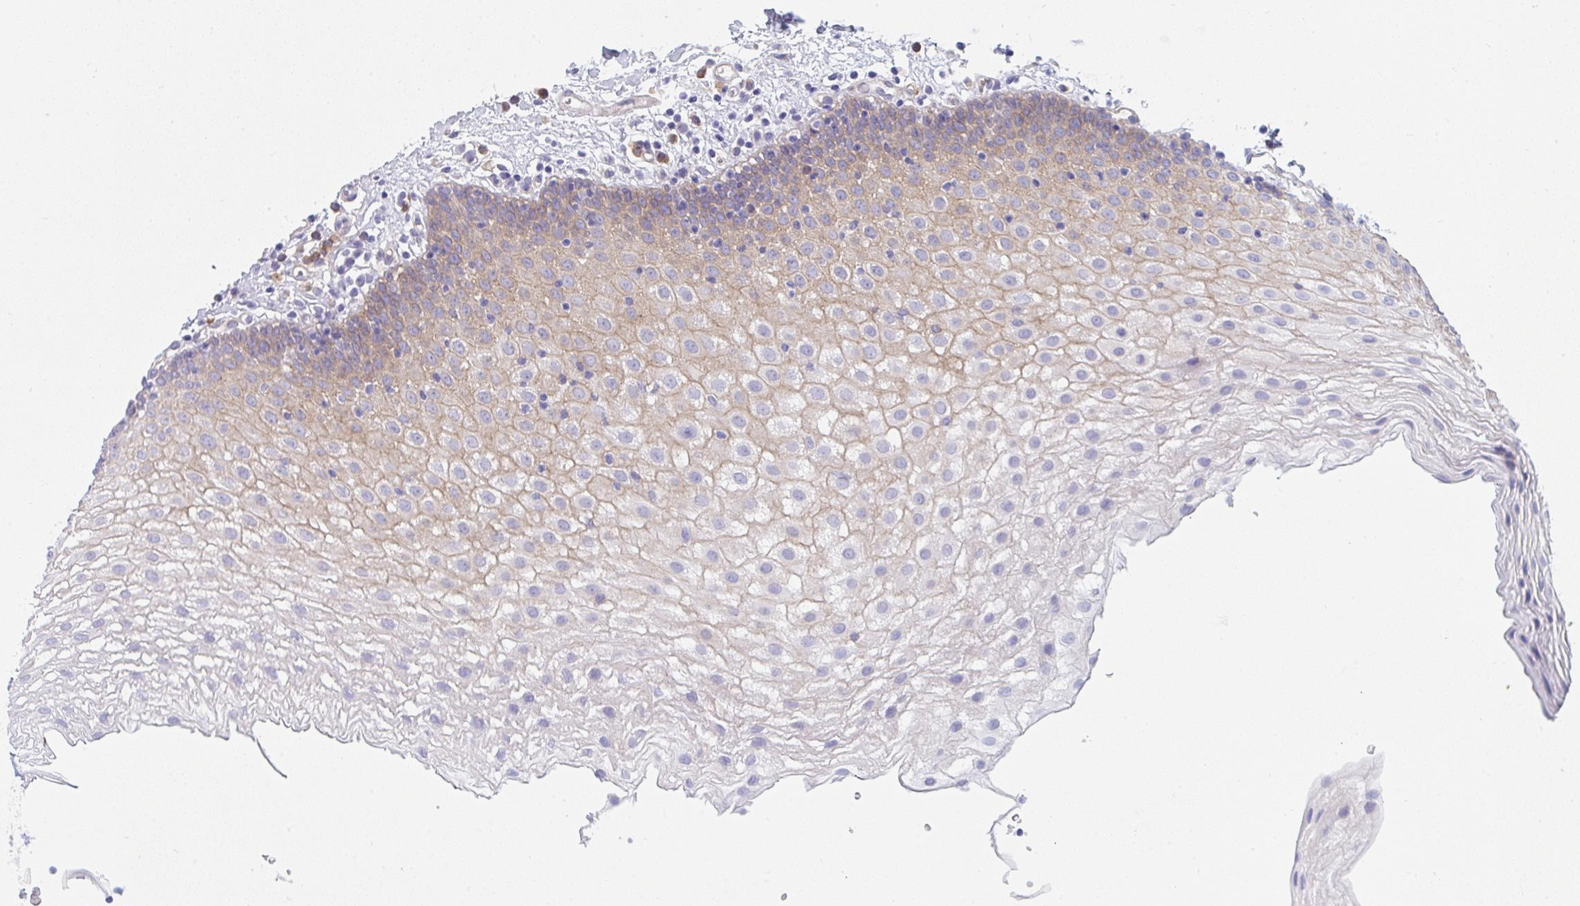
{"staining": {"intensity": "weak", "quantity": "25%-75%", "location": "cytoplasmic/membranous"}, "tissue": "oral mucosa", "cell_type": "Squamous epithelial cells", "image_type": "normal", "snomed": [{"axis": "morphology", "description": "Normal tissue, NOS"}, {"axis": "morphology", "description": "Squamous cell carcinoma, NOS"}, {"axis": "topography", "description": "Oral tissue"}, {"axis": "topography", "description": "Head-Neck"}], "caption": "Weak cytoplasmic/membranous expression for a protein is seen in approximately 25%-75% of squamous epithelial cells of benign oral mucosa using immunohistochemistry (IHC).", "gene": "GAB1", "patient": {"sex": "male", "age": 58}}